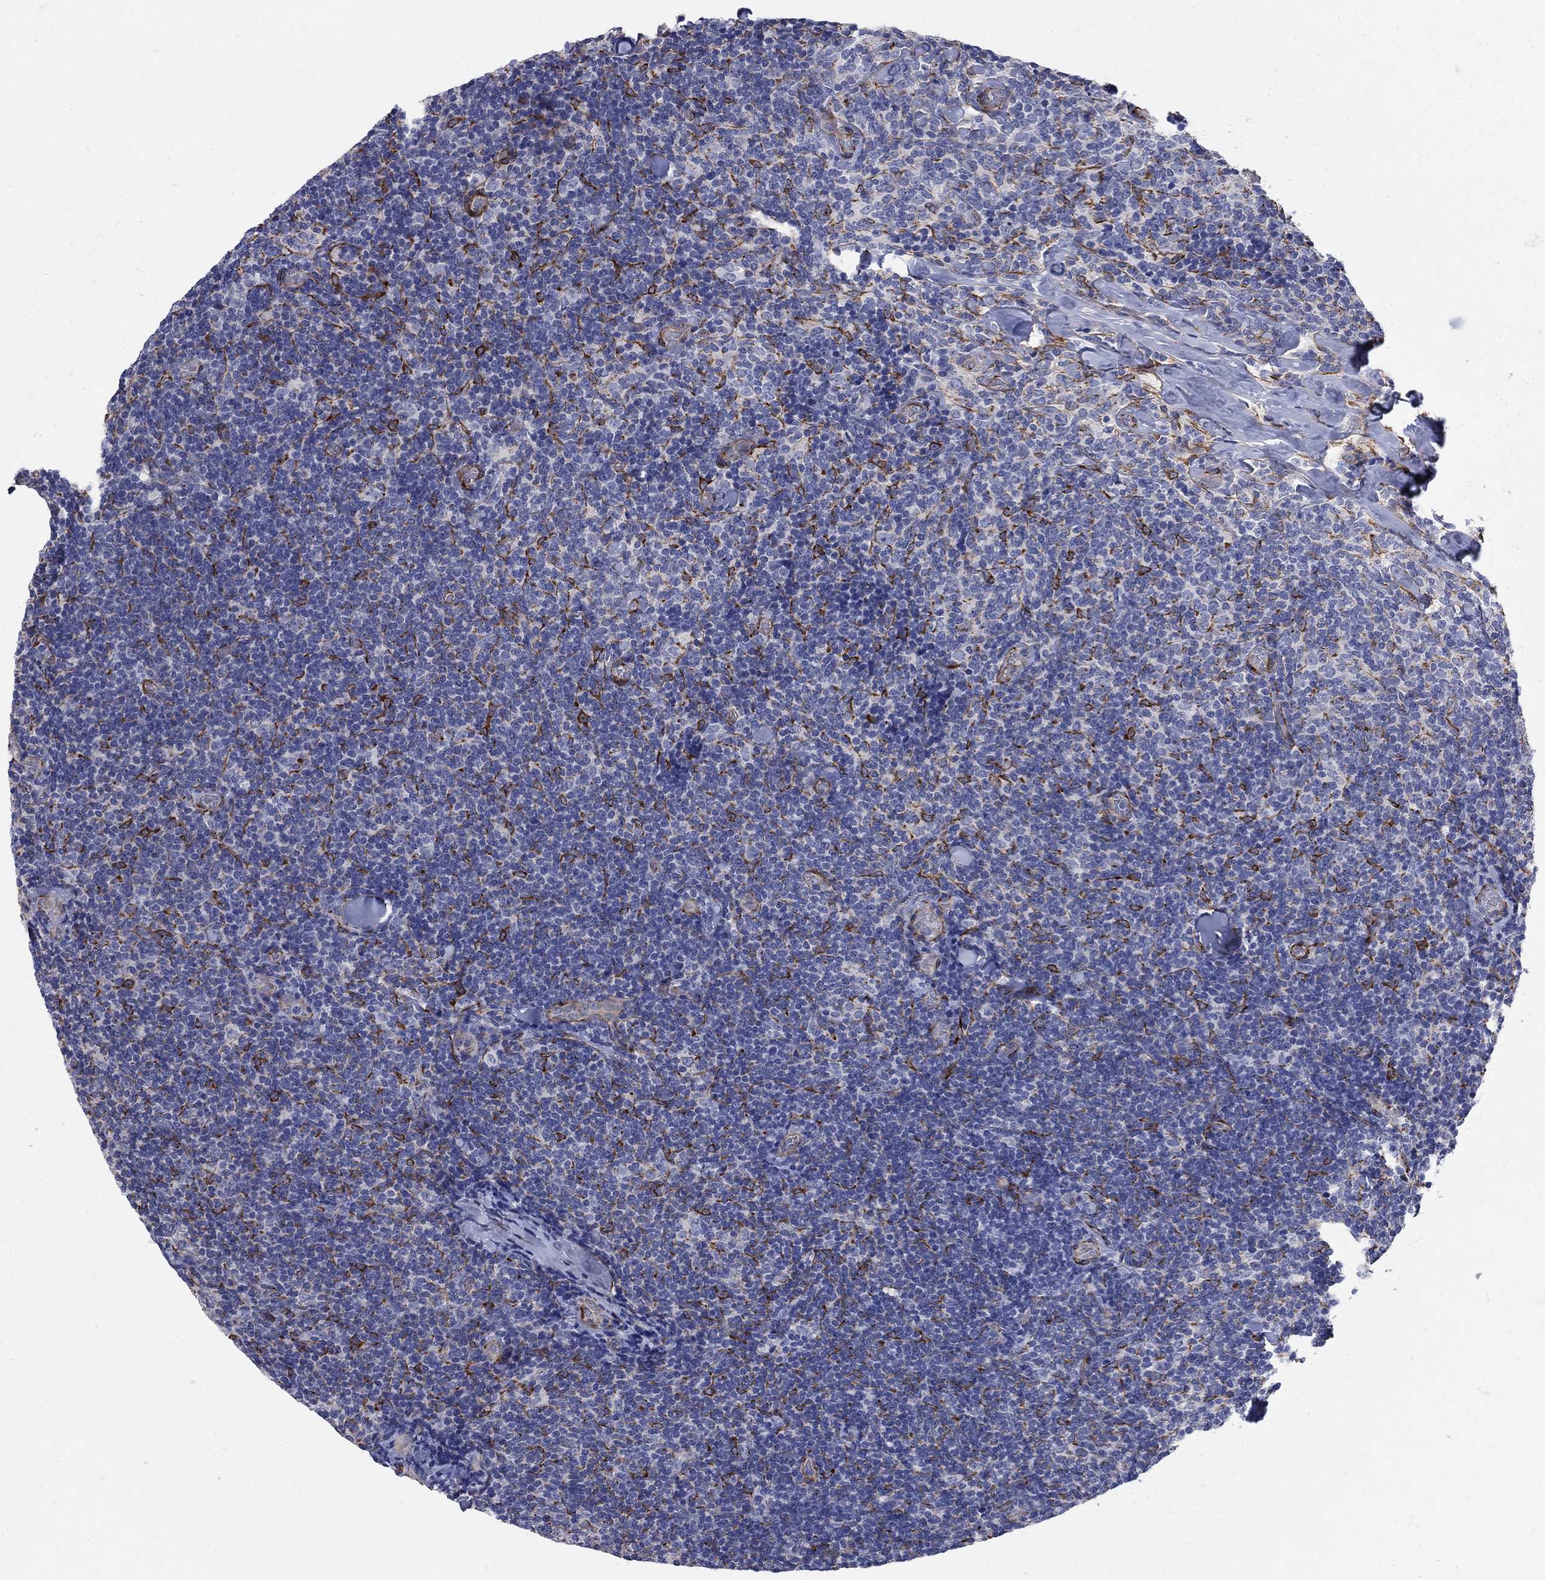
{"staining": {"intensity": "negative", "quantity": "none", "location": "none"}, "tissue": "lymphoma", "cell_type": "Tumor cells", "image_type": "cancer", "snomed": [{"axis": "morphology", "description": "Malignant lymphoma, non-Hodgkin's type, Low grade"}, {"axis": "topography", "description": "Lymph node"}], "caption": "The immunohistochemistry (IHC) micrograph has no significant positivity in tumor cells of lymphoma tissue. (Immunohistochemistry (ihc), brightfield microscopy, high magnification).", "gene": "SEPTIN8", "patient": {"sex": "female", "age": 56}}